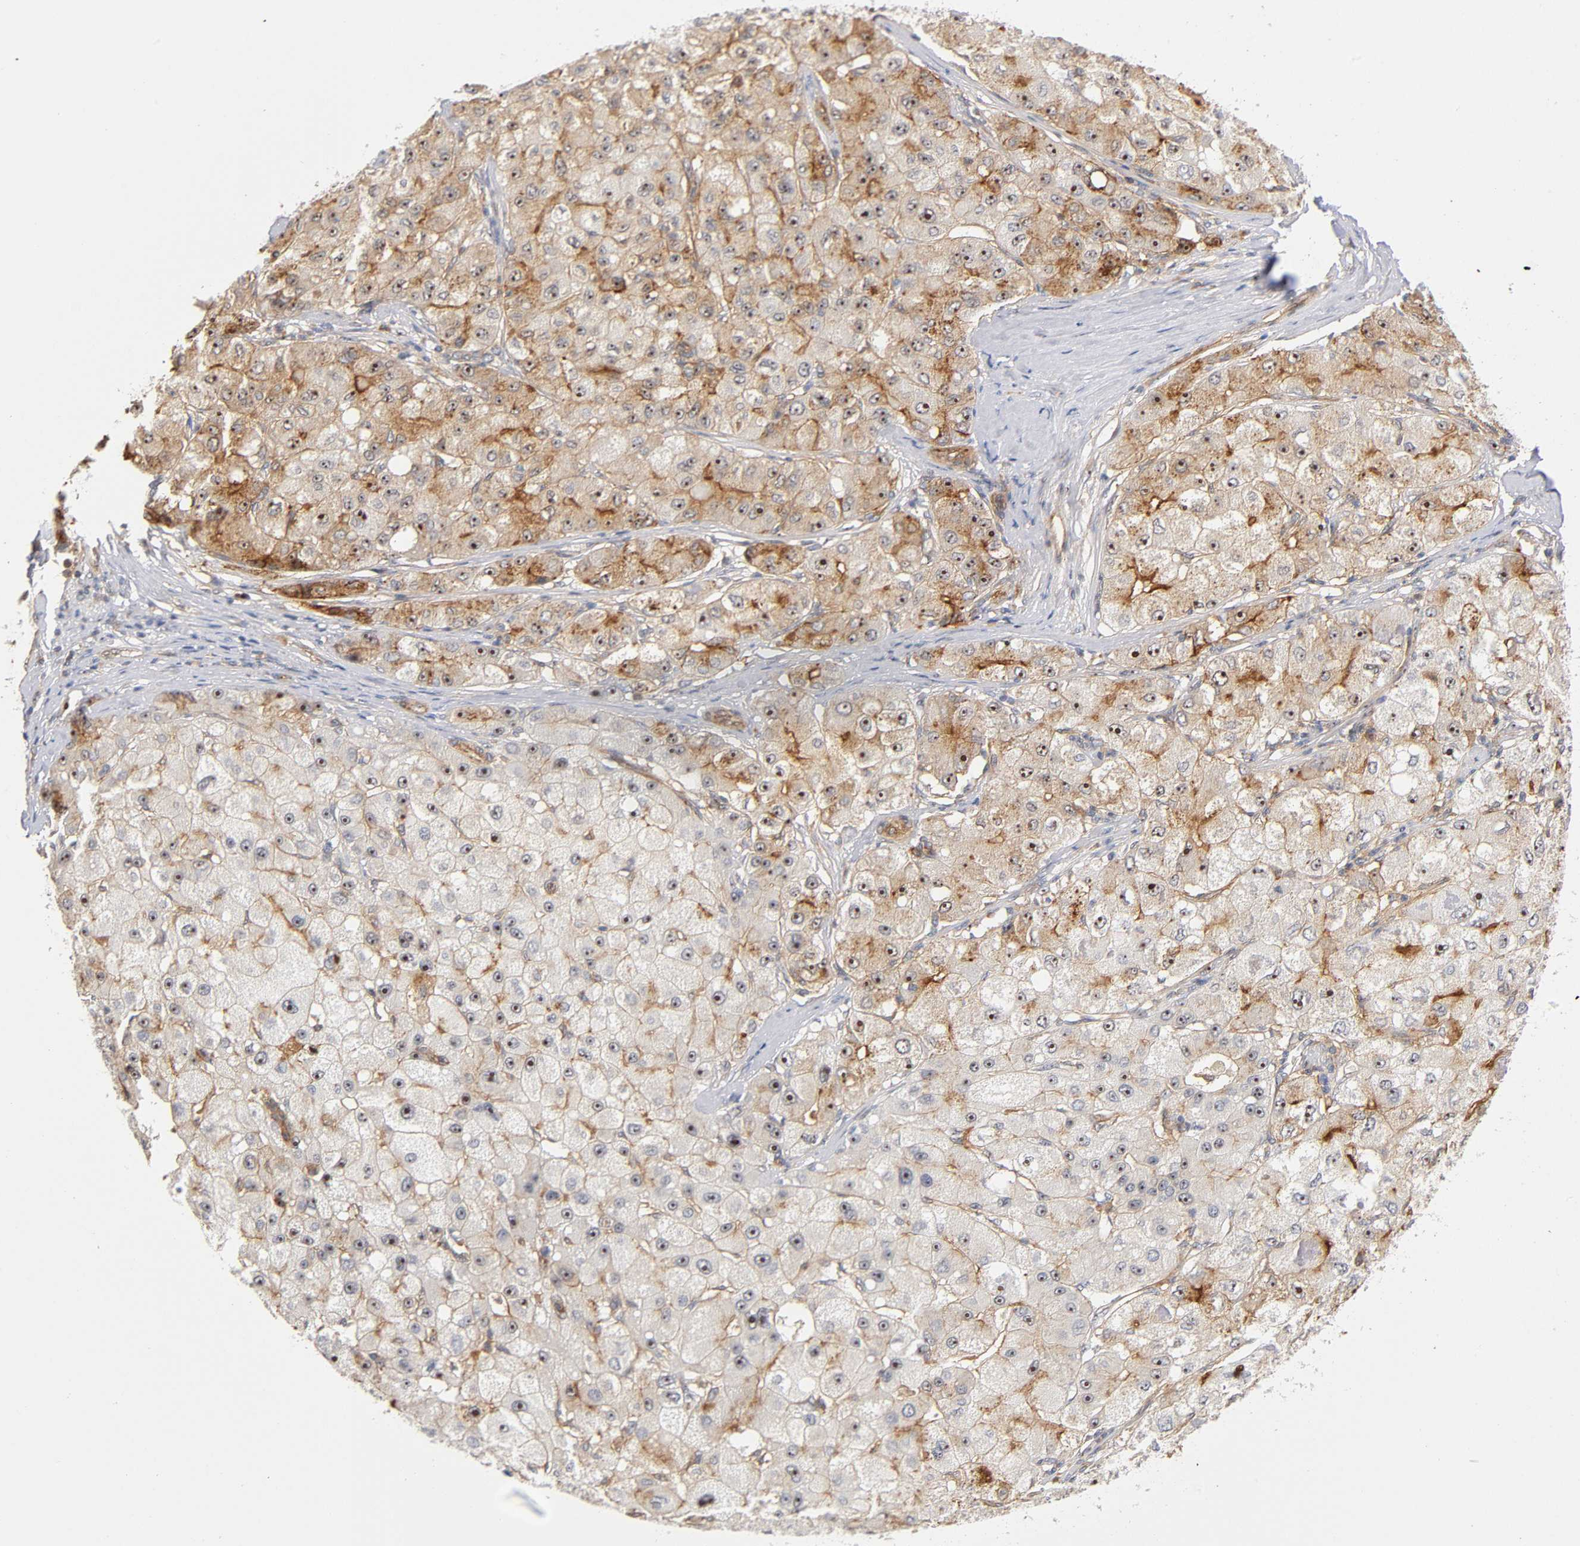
{"staining": {"intensity": "strong", "quantity": ">75%", "location": "cytoplasmic/membranous,nuclear"}, "tissue": "liver cancer", "cell_type": "Tumor cells", "image_type": "cancer", "snomed": [{"axis": "morphology", "description": "Carcinoma, Hepatocellular, NOS"}, {"axis": "topography", "description": "Liver"}], "caption": "High-magnification brightfield microscopy of liver hepatocellular carcinoma stained with DAB (3,3'-diaminobenzidine) (brown) and counterstained with hematoxylin (blue). tumor cells exhibit strong cytoplasmic/membranous and nuclear expression is present in approximately>75% of cells.", "gene": "PLD1", "patient": {"sex": "male", "age": 80}}